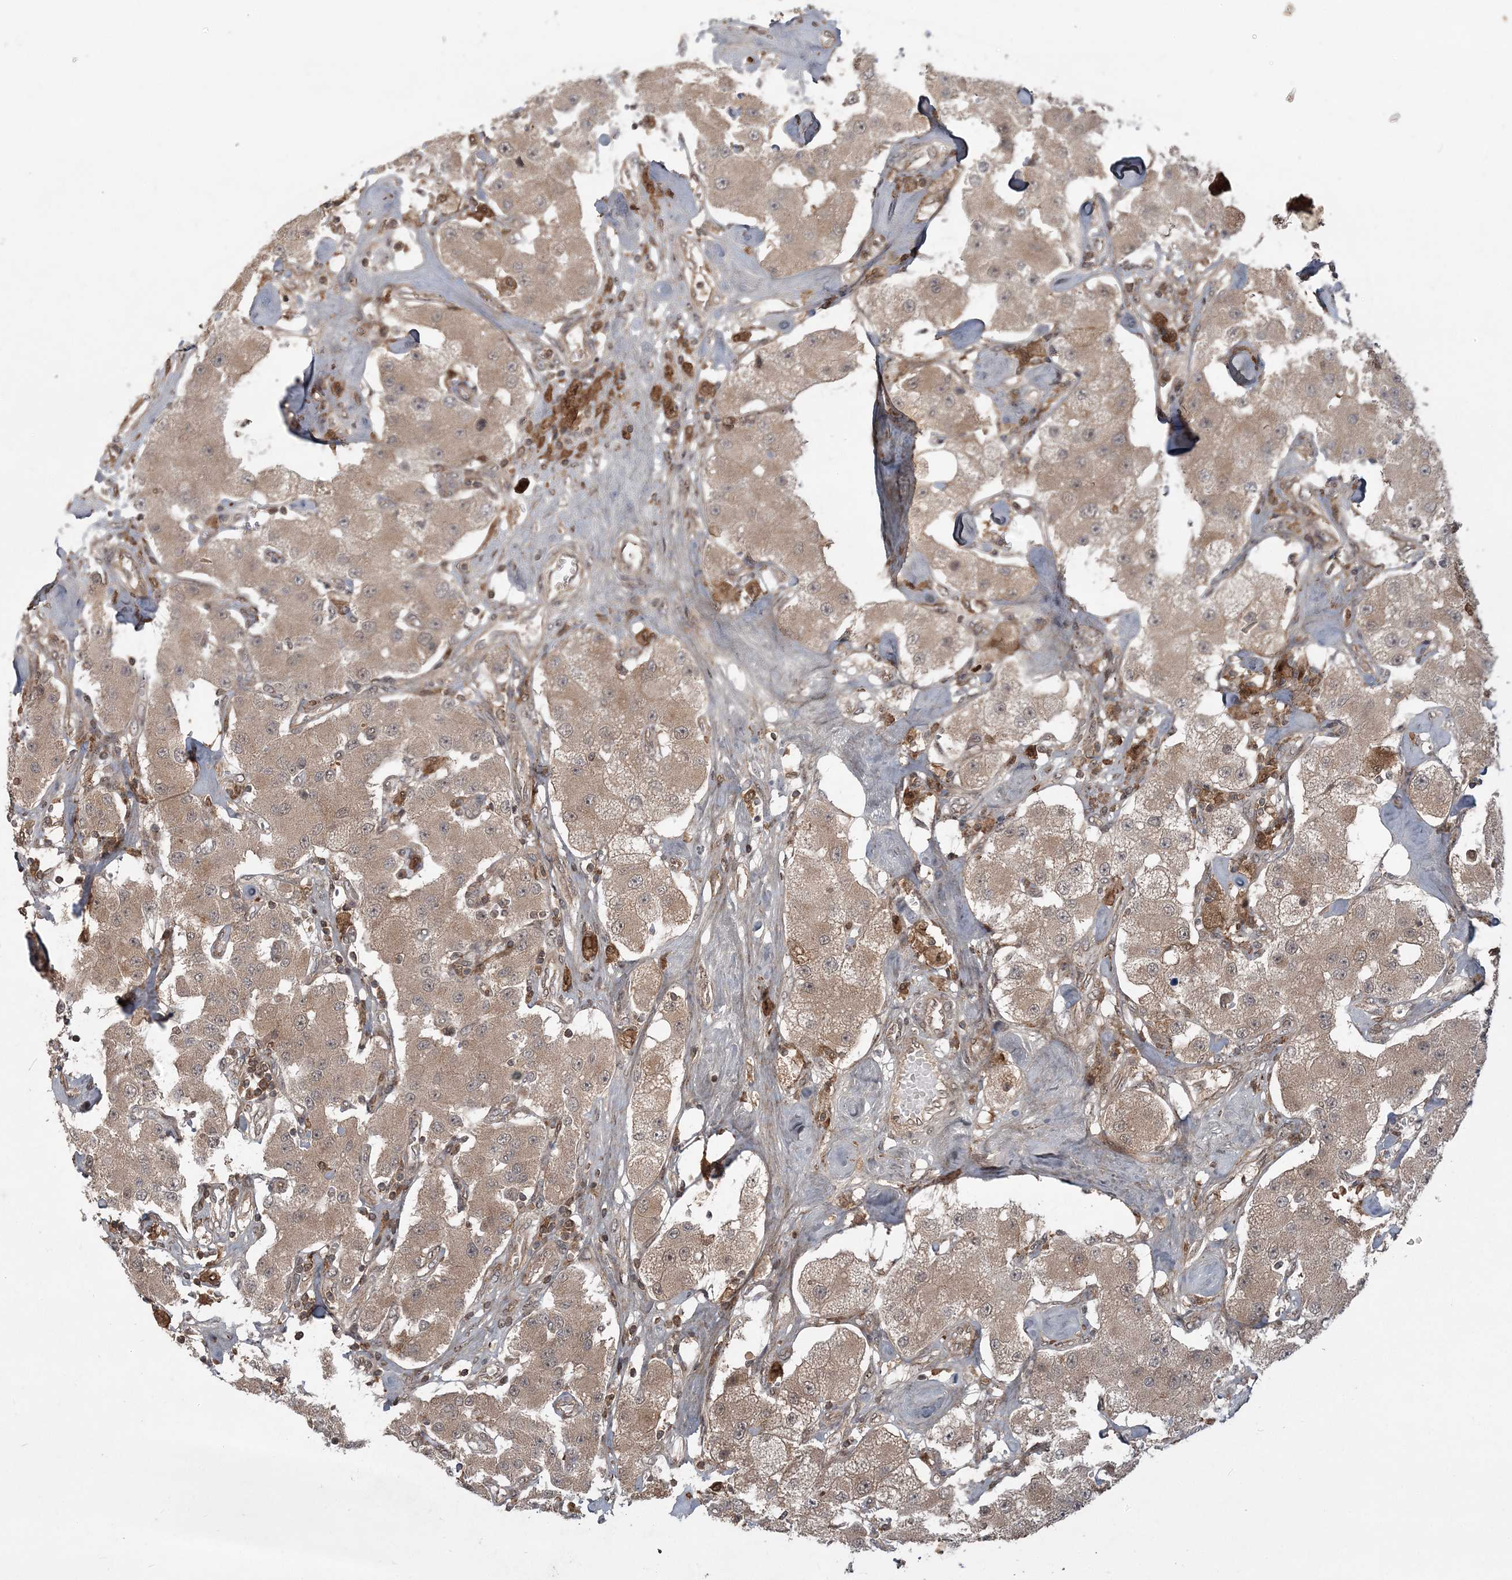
{"staining": {"intensity": "moderate", "quantity": ">75%", "location": "cytoplasmic/membranous"}, "tissue": "carcinoid", "cell_type": "Tumor cells", "image_type": "cancer", "snomed": [{"axis": "morphology", "description": "Carcinoid, malignant, NOS"}, {"axis": "topography", "description": "Pancreas"}], "caption": "Moderate cytoplasmic/membranous protein positivity is appreciated in approximately >75% of tumor cells in carcinoid.", "gene": "LACC1", "patient": {"sex": "male", "age": 41}}